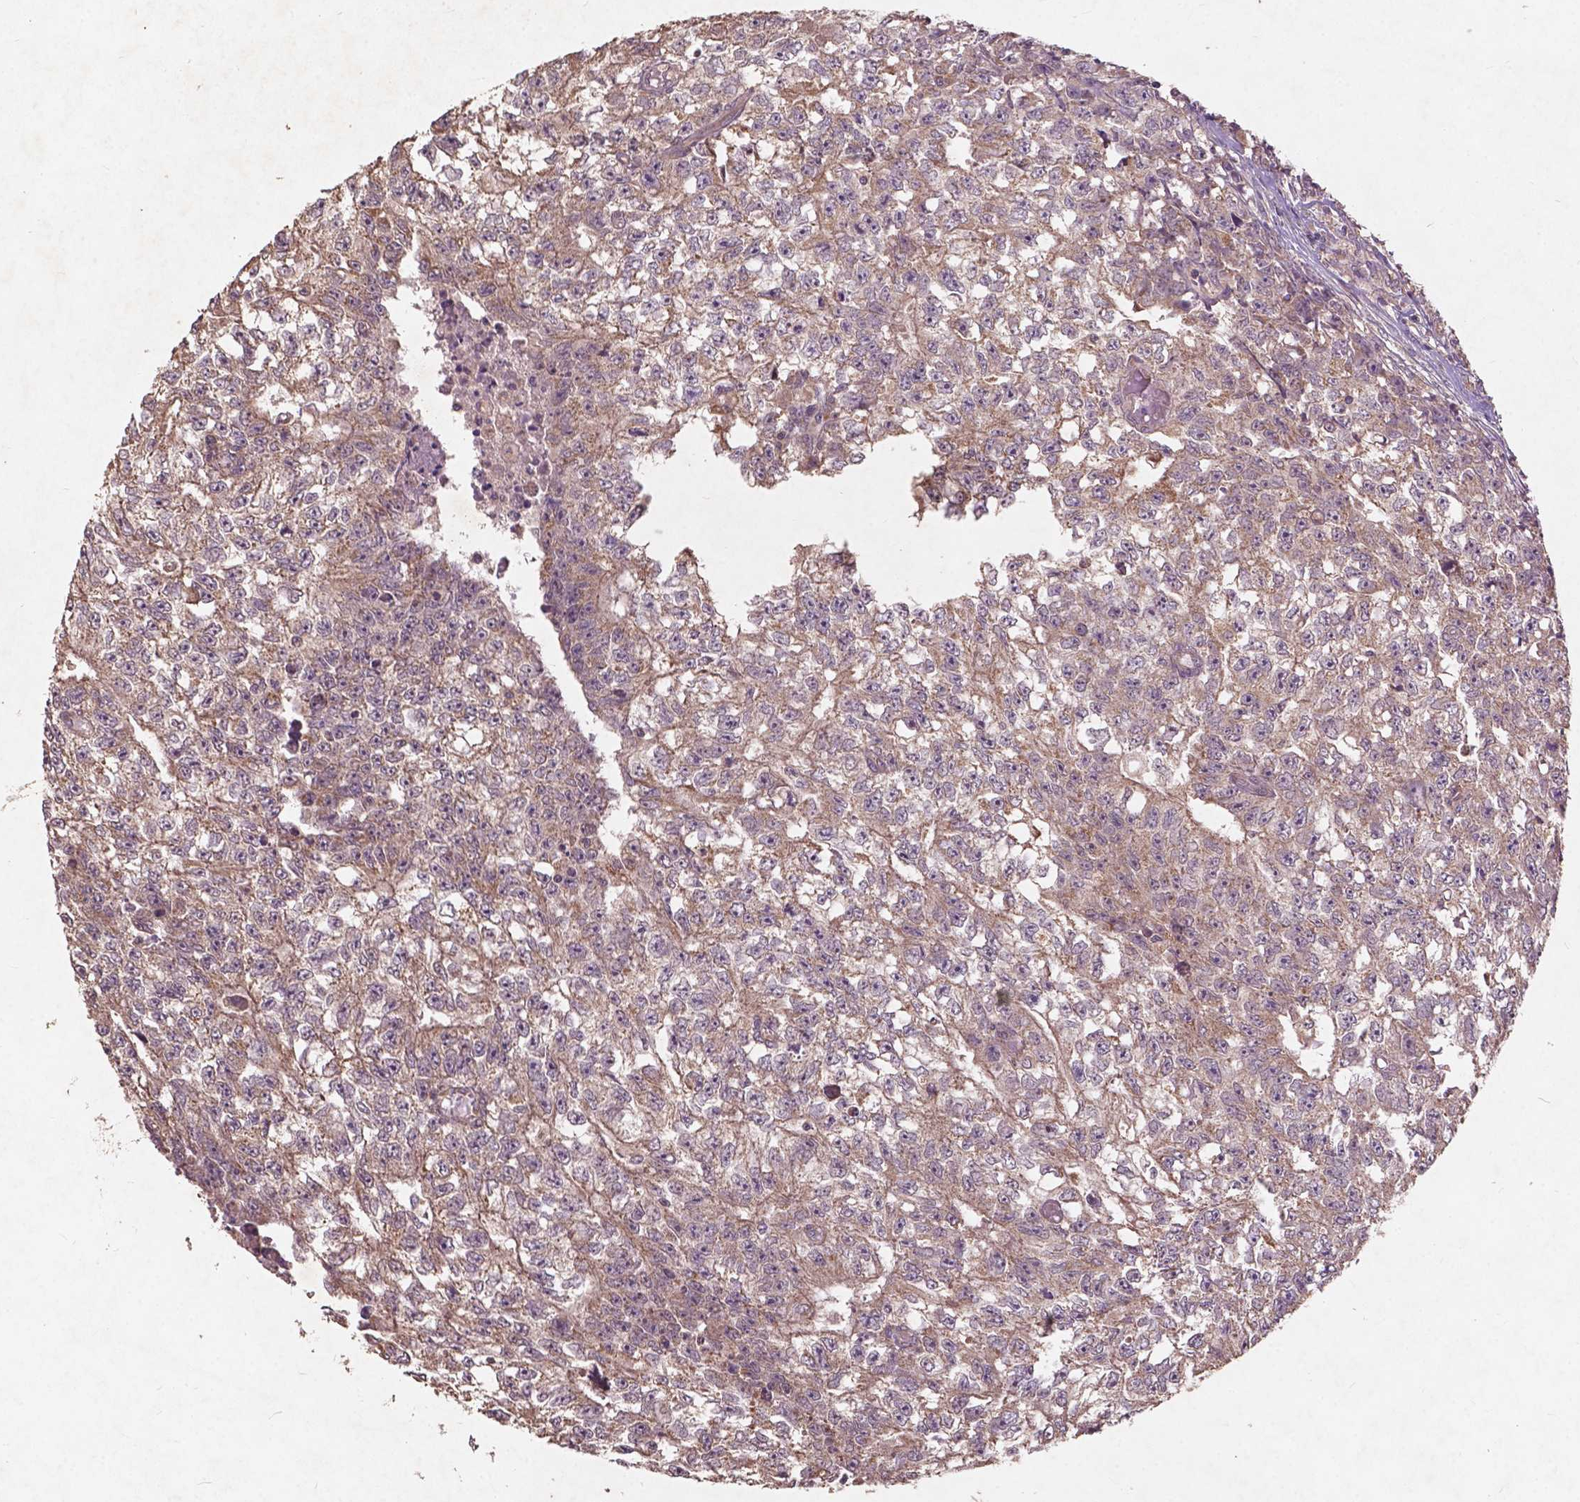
{"staining": {"intensity": "moderate", "quantity": ">75%", "location": "cytoplasmic/membranous"}, "tissue": "testis cancer", "cell_type": "Tumor cells", "image_type": "cancer", "snomed": [{"axis": "morphology", "description": "Carcinoma, Embryonal, NOS"}, {"axis": "morphology", "description": "Teratoma, malignant, NOS"}, {"axis": "topography", "description": "Testis"}], "caption": "Human embryonal carcinoma (testis) stained with a brown dye shows moderate cytoplasmic/membranous positive expression in approximately >75% of tumor cells.", "gene": "ST6GALNAC5", "patient": {"sex": "male", "age": 24}}